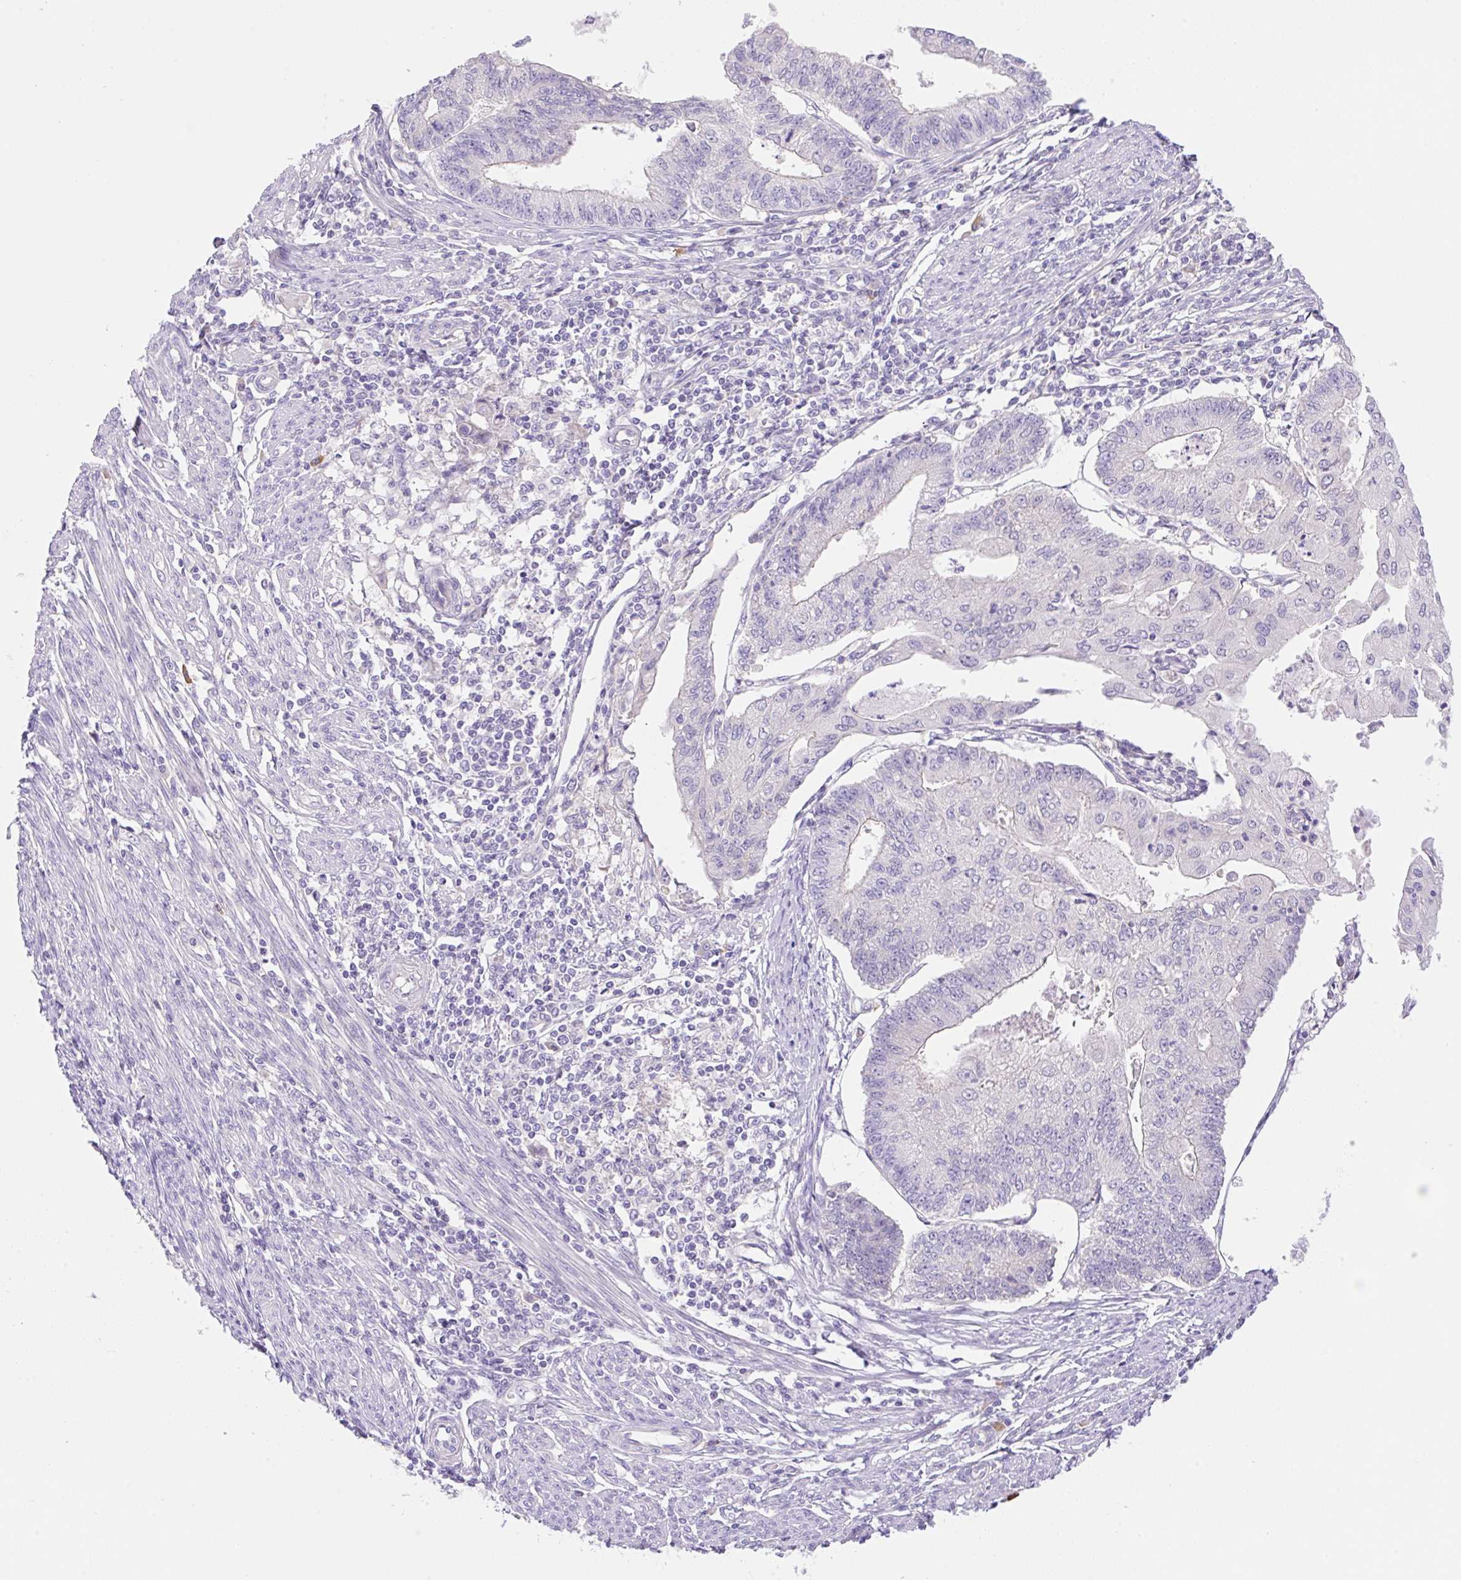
{"staining": {"intensity": "negative", "quantity": "none", "location": "none"}, "tissue": "endometrial cancer", "cell_type": "Tumor cells", "image_type": "cancer", "snomed": [{"axis": "morphology", "description": "Adenocarcinoma, NOS"}, {"axis": "topography", "description": "Endometrium"}], "caption": "Tumor cells show no significant staining in adenocarcinoma (endometrial).", "gene": "DENND5A", "patient": {"sex": "female", "age": 56}}